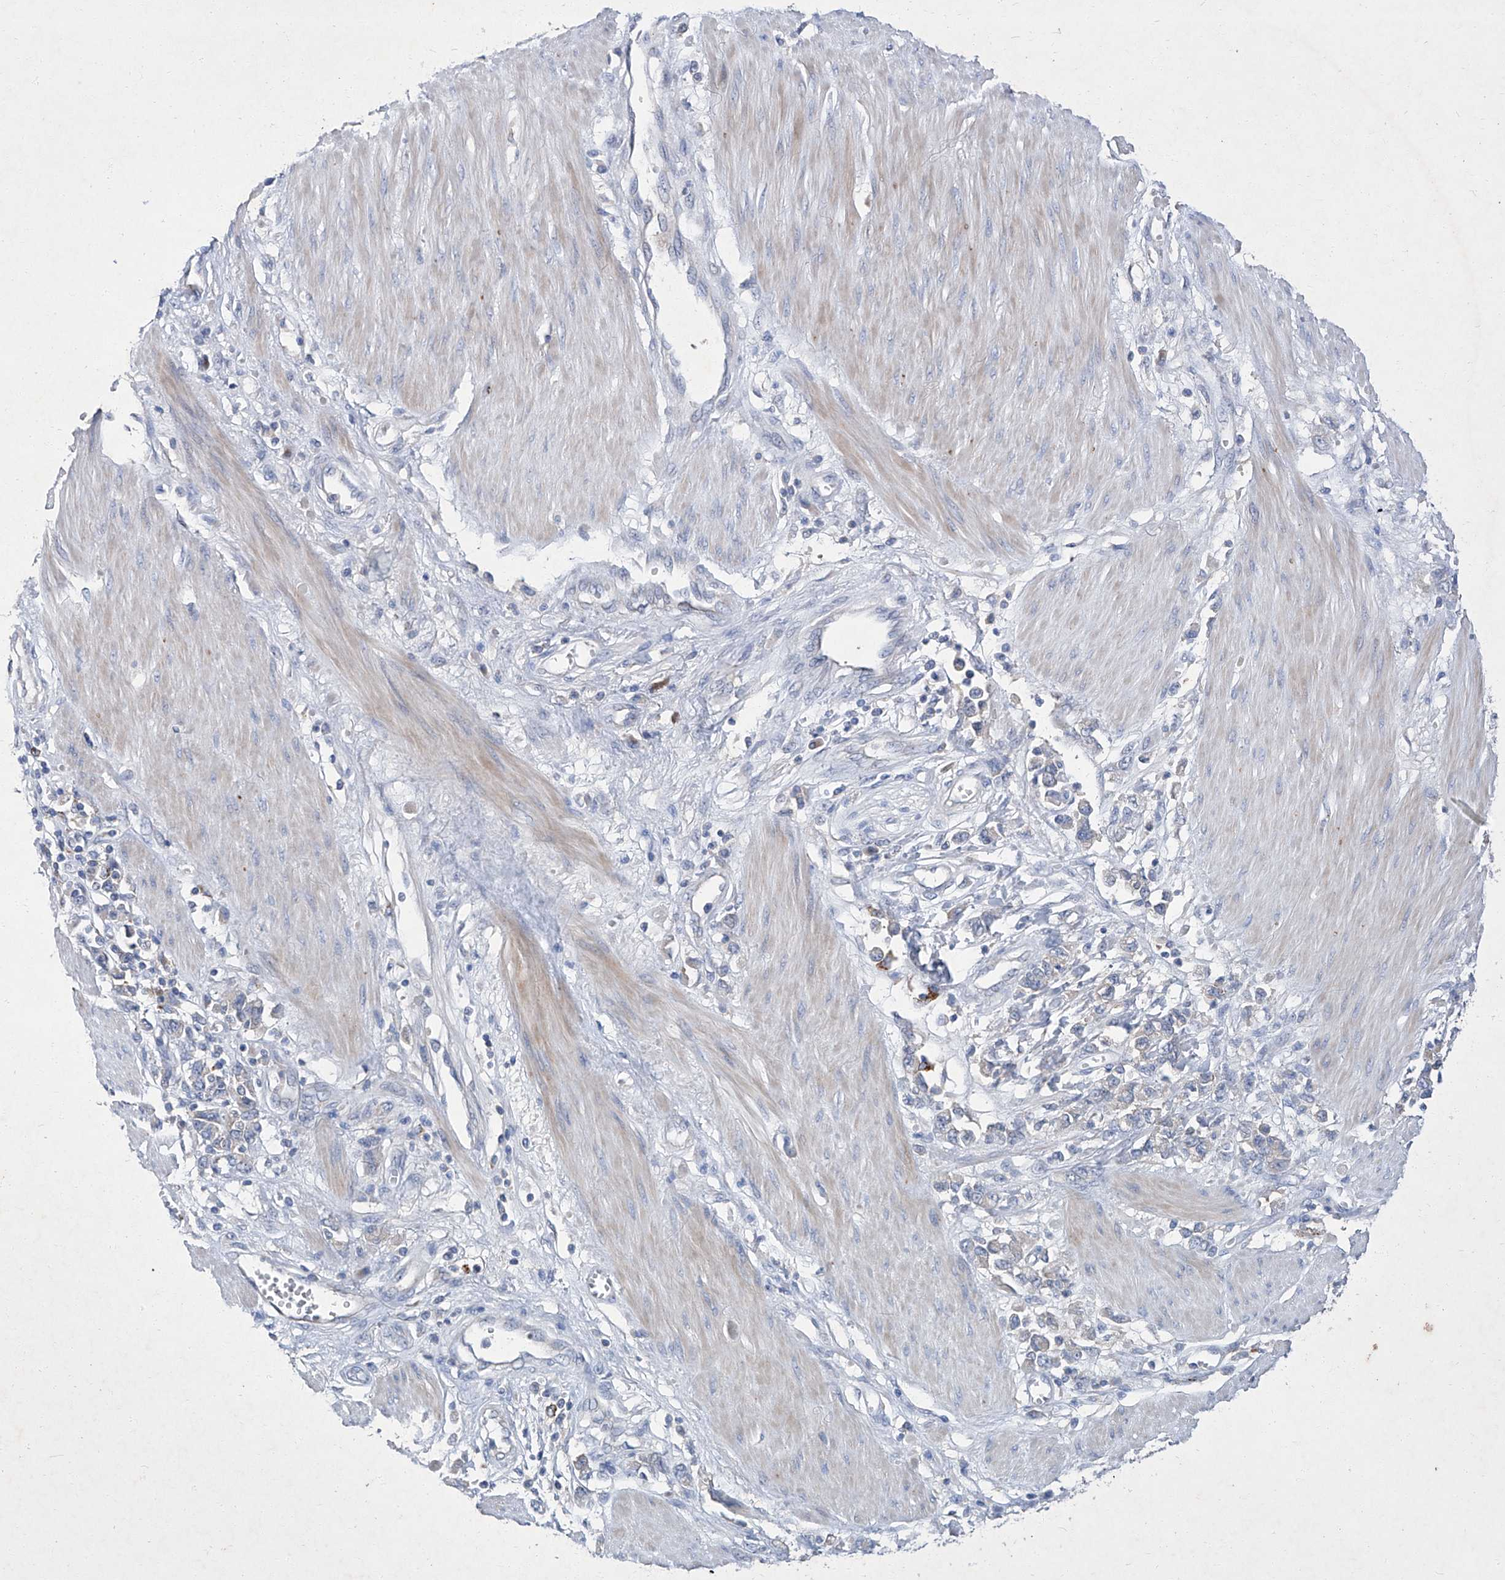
{"staining": {"intensity": "negative", "quantity": "none", "location": "none"}, "tissue": "stomach cancer", "cell_type": "Tumor cells", "image_type": "cancer", "snomed": [{"axis": "morphology", "description": "Adenocarcinoma, NOS"}, {"axis": "topography", "description": "Stomach"}], "caption": "Immunohistochemistry (IHC) micrograph of stomach cancer stained for a protein (brown), which shows no expression in tumor cells. Brightfield microscopy of immunohistochemistry stained with DAB (3,3'-diaminobenzidine) (brown) and hematoxylin (blue), captured at high magnification.", "gene": "SBK2", "patient": {"sex": "female", "age": 76}}